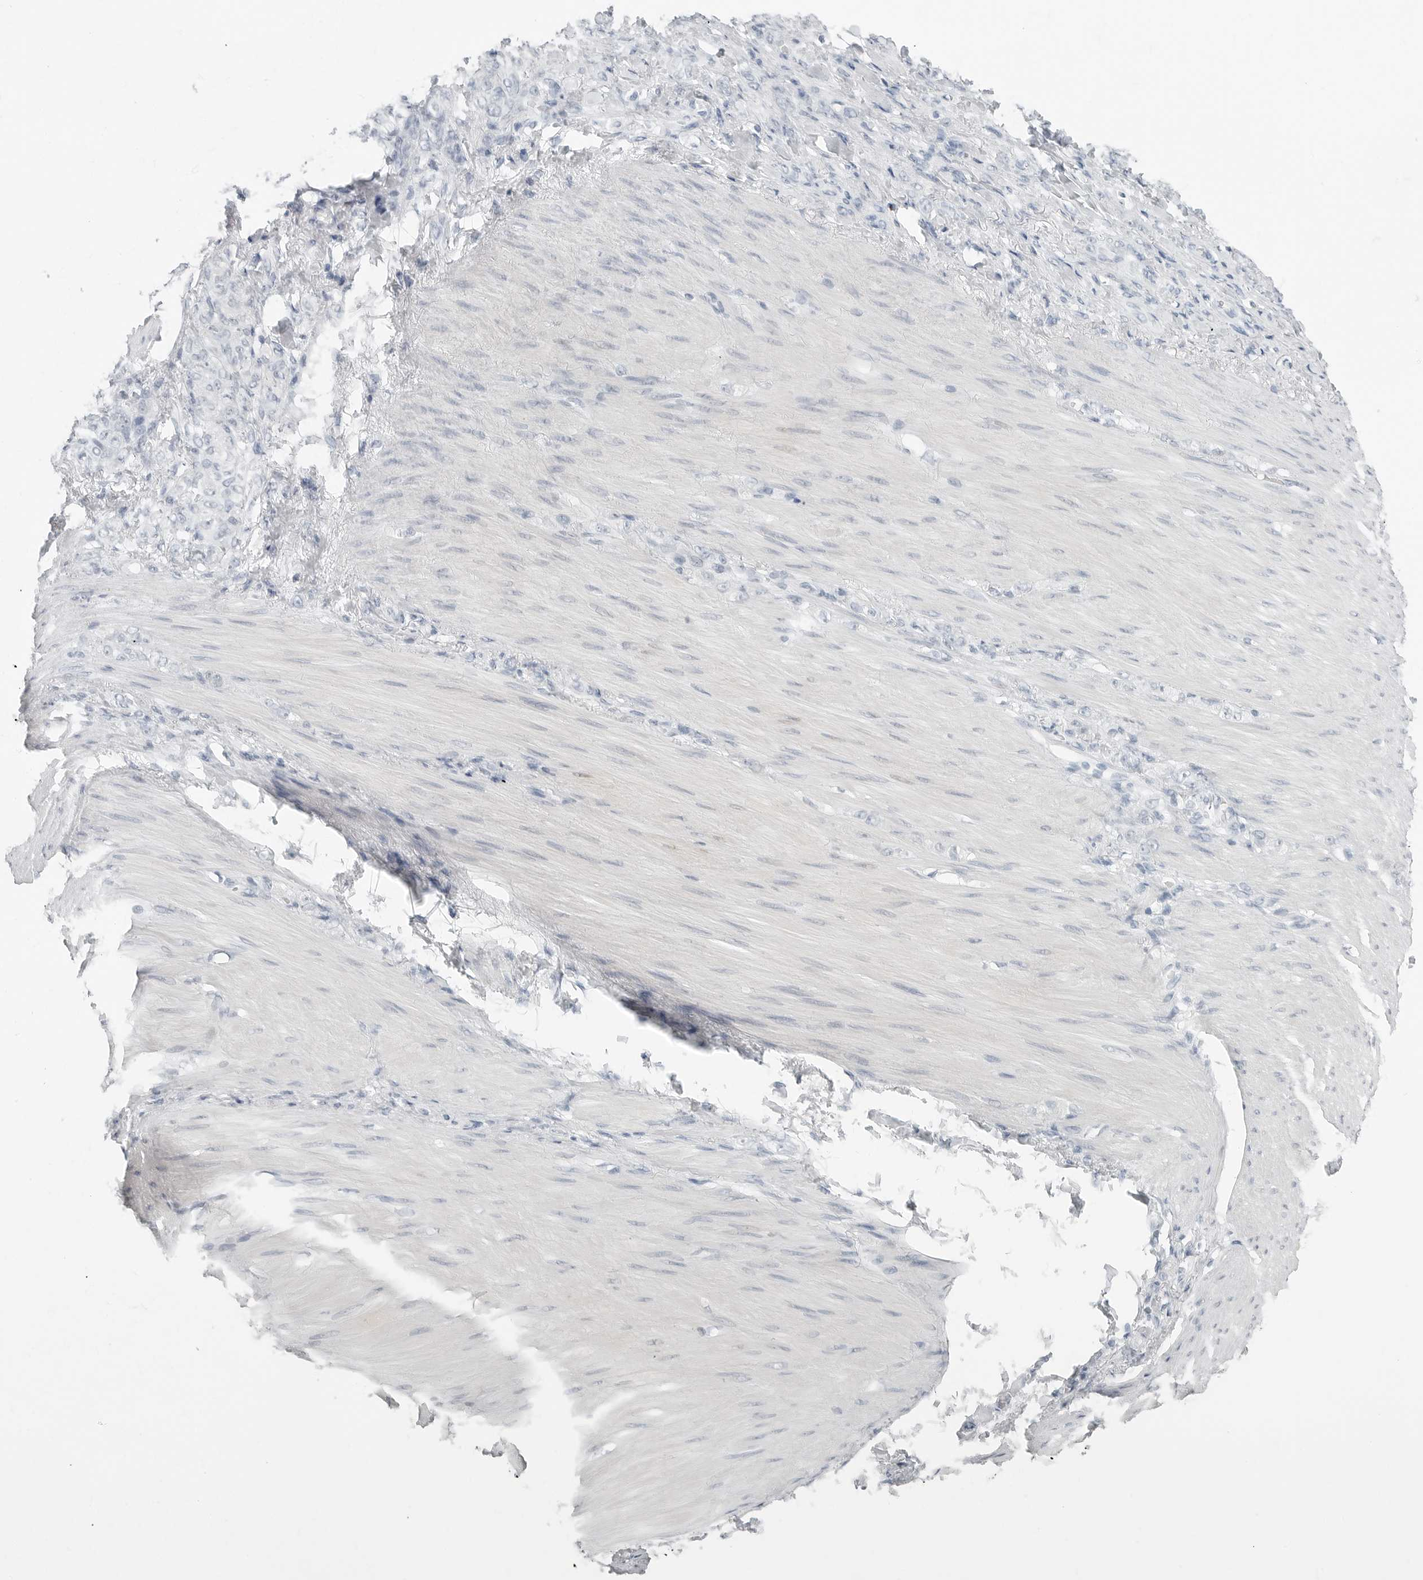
{"staining": {"intensity": "negative", "quantity": "none", "location": "none"}, "tissue": "stomach cancer", "cell_type": "Tumor cells", "image_type": "cancer", "snomed": [{"axis": "morphology", "description": "Normal tissue, NOS"}, {"axis": "morphology", "description": "Adenocarcinoma, NOS"}, {"axis": "topography", "description": "Stomach"}], "caption": "The image demonstrates no staining of tumor cells in stomach cancer. (DAB (3,3'-diaminobenzidine) IHC visualized using brightfield microscopy, high magnification).", "gene": "XIRP1", "patient": {"sex": "male", "age": 82}}